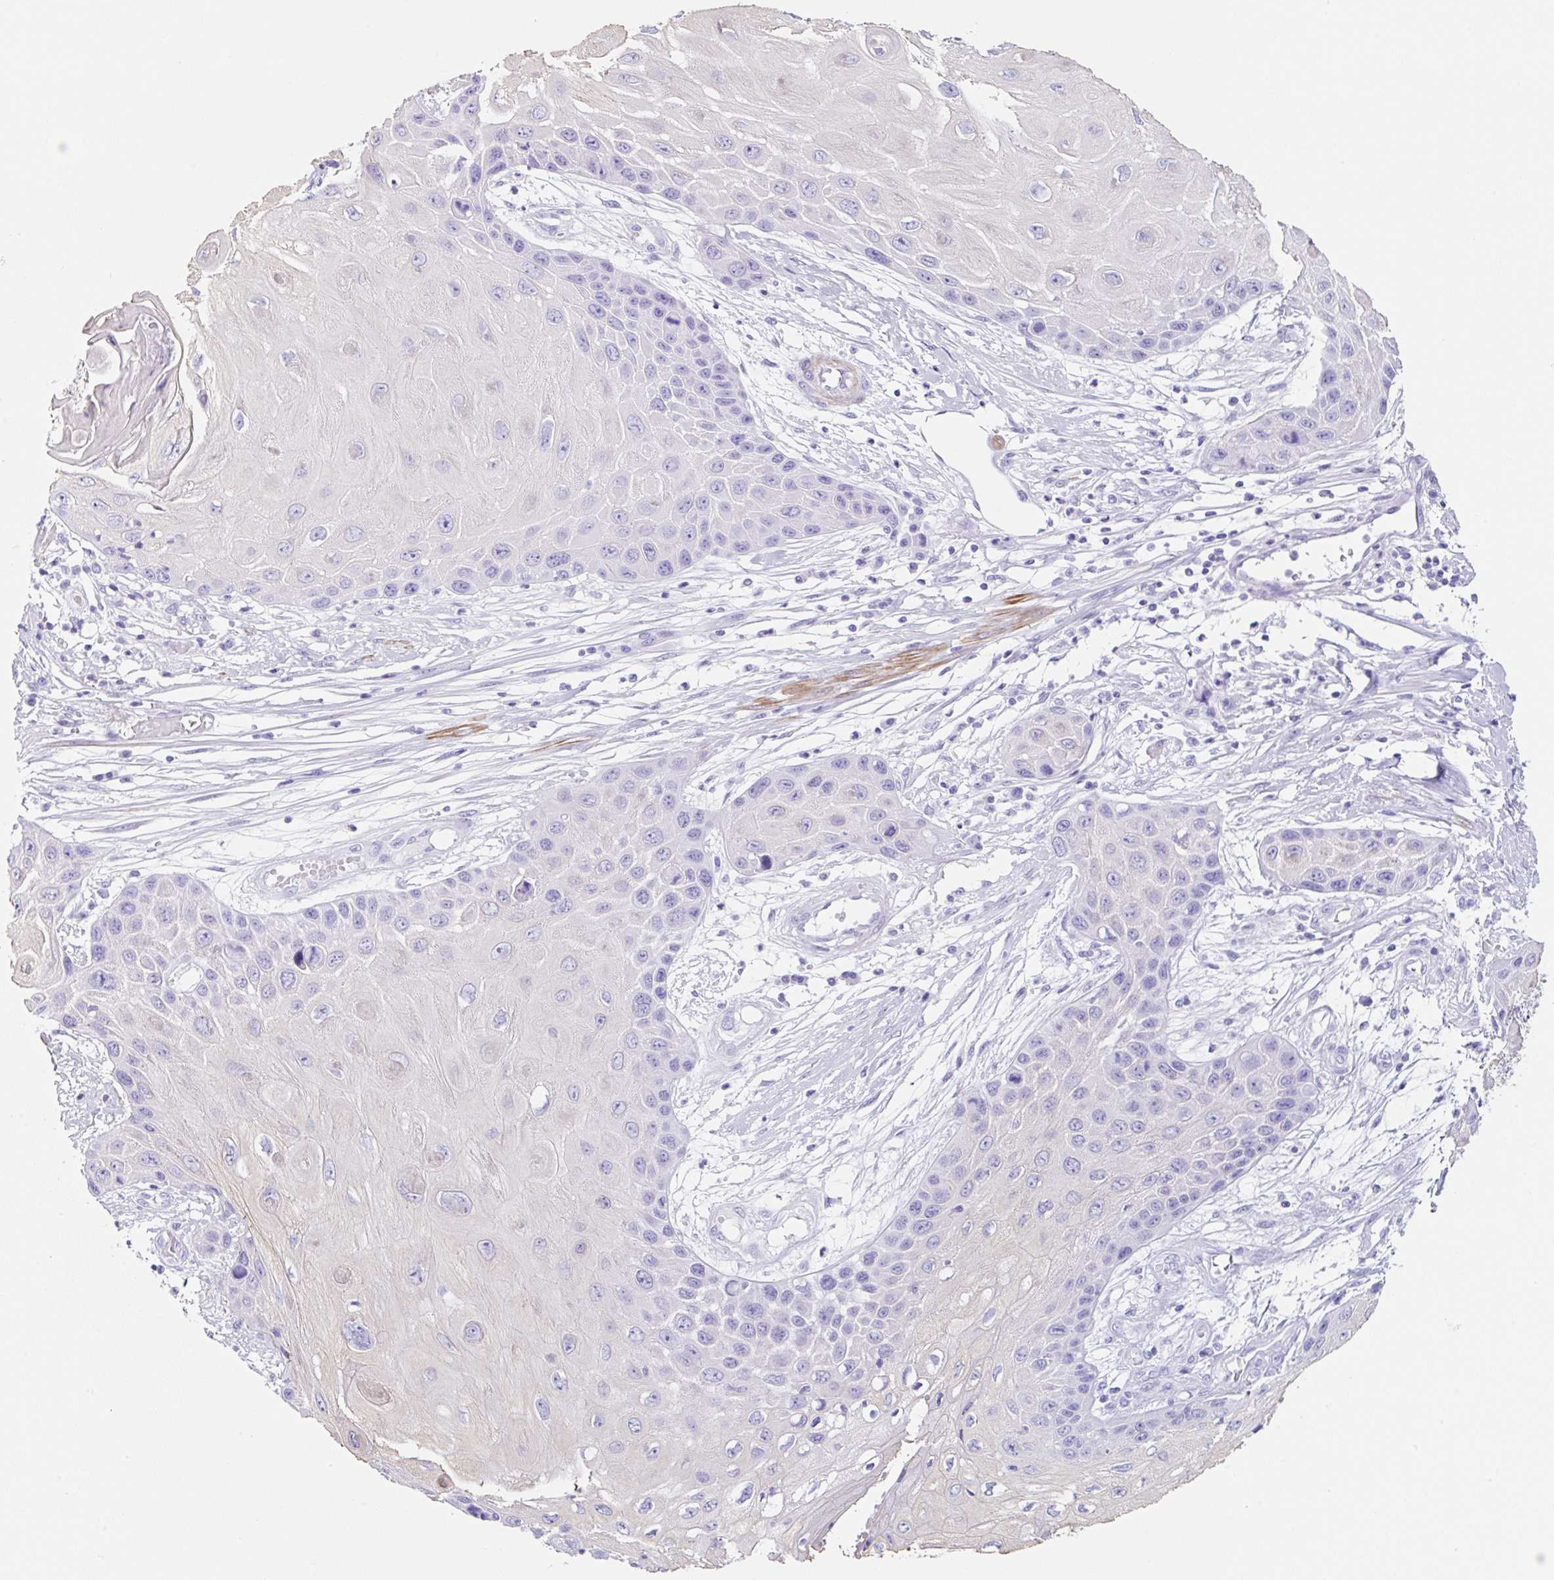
{"staining": {"intensity": "negative", "quantity": "none", "location": "none"}, "tissue": "skin cancer", "cell_type": "Tumor cells", "image_type": "cancer", "snomed": [{"axis": "morphology", "description": "Squamous cell carcinoma, NOS"}, {"axis": "topography", "description": "Skin"}, {"axis": "topography", "description": "Vulva"}], "caption": "This is an IHC micrograph of human skin cancer (squamous cell carcinoma). There is no staining in tumor cells.", "gene": "CLDND2", "patient": {"sex": "female", "age": 44}}